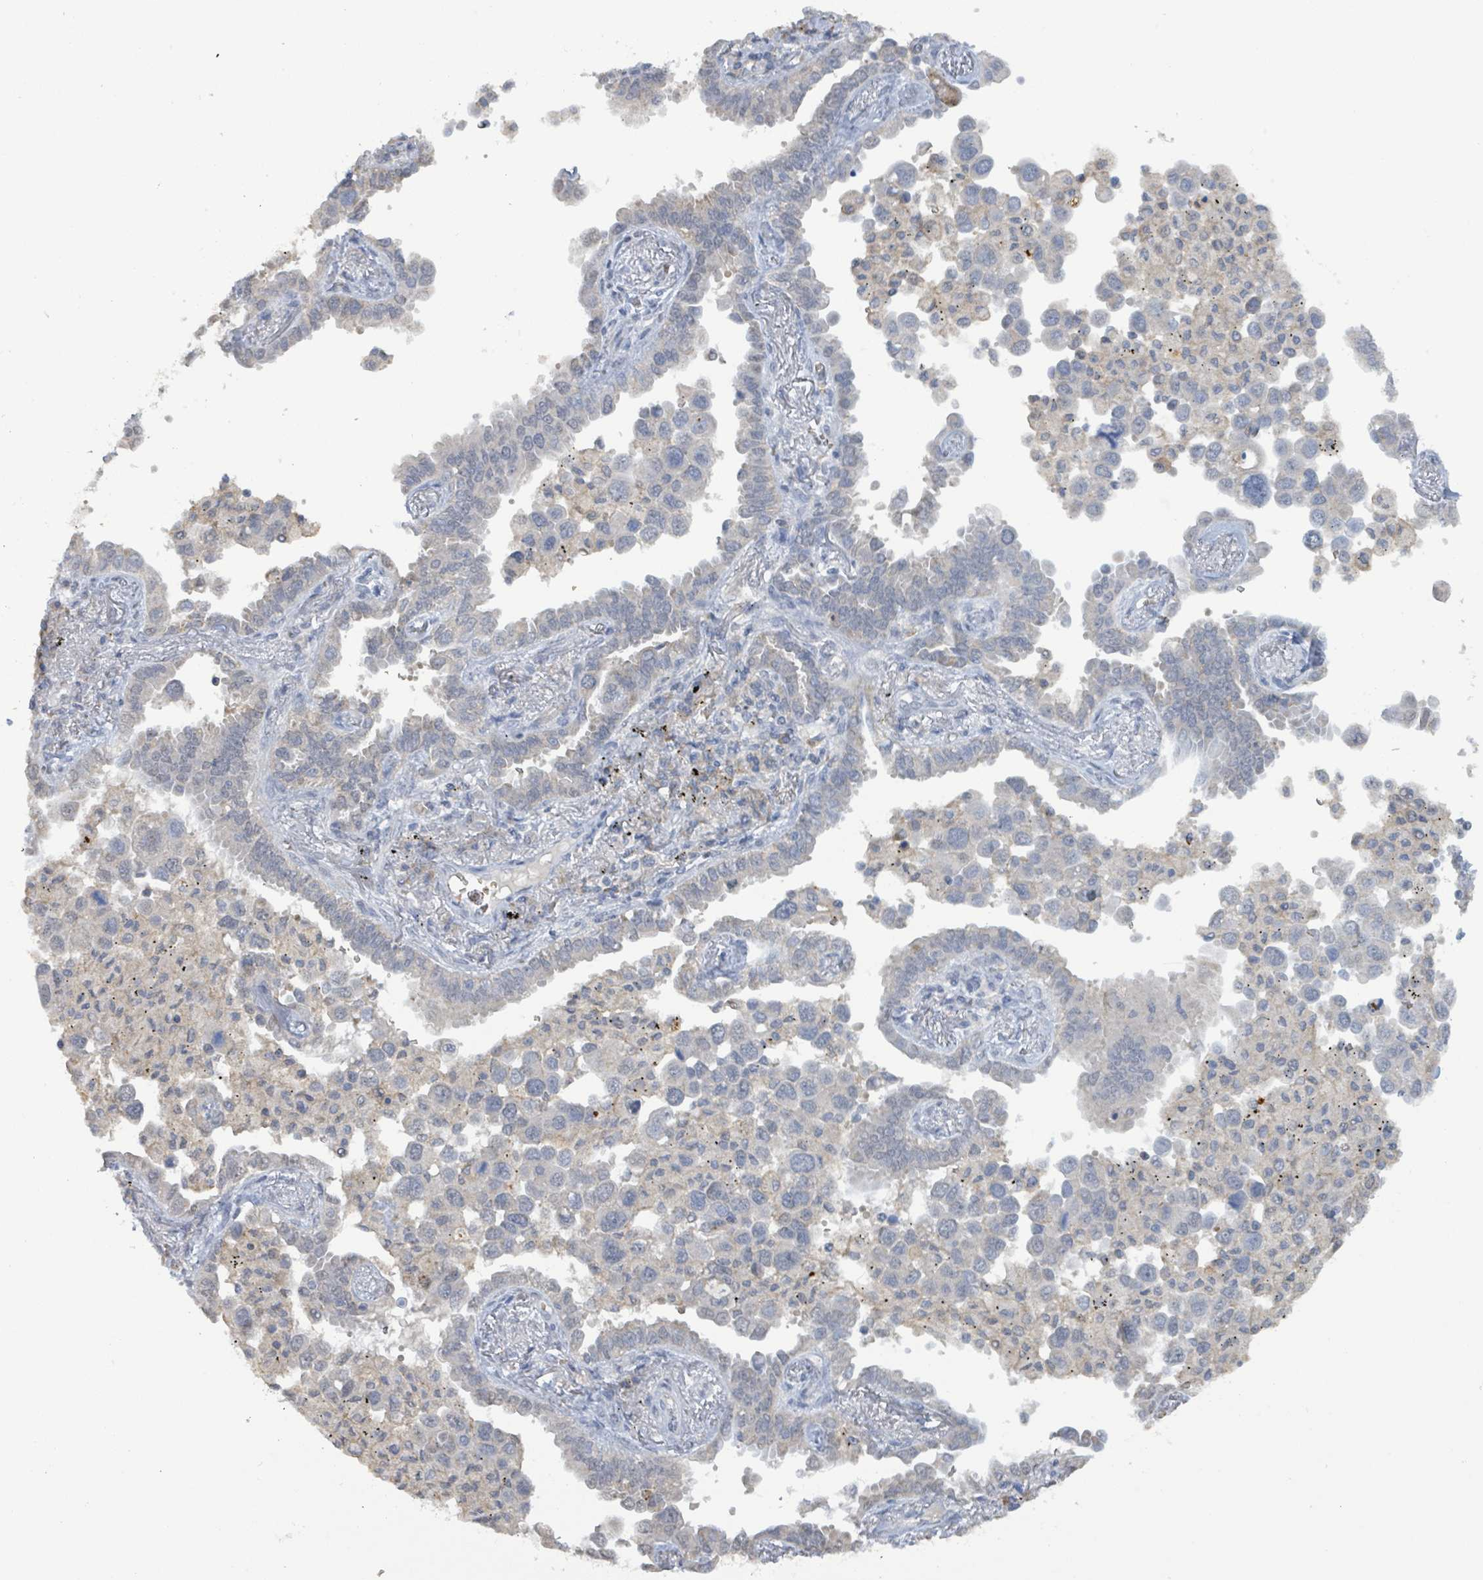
{"staining": {"intensity": "weak", "quantity": "<25%", "location": "cytoplasmic/membranous"}, "tissue": "lung cancer", "cell_type": "Tumor cells", "image_type": "cancer", "snomed": [{"axis": "morphology", "description": "Adenocarcinoma, NOS"}, {"axis": "topography", "description": "Lung"}], "caption": "Protein analysis of lung cancer (adenocarcinoma) shows no significant expression in tumor cells.", "gene": "SEBOX", "patient": {"sex": "male", "age": 67}}